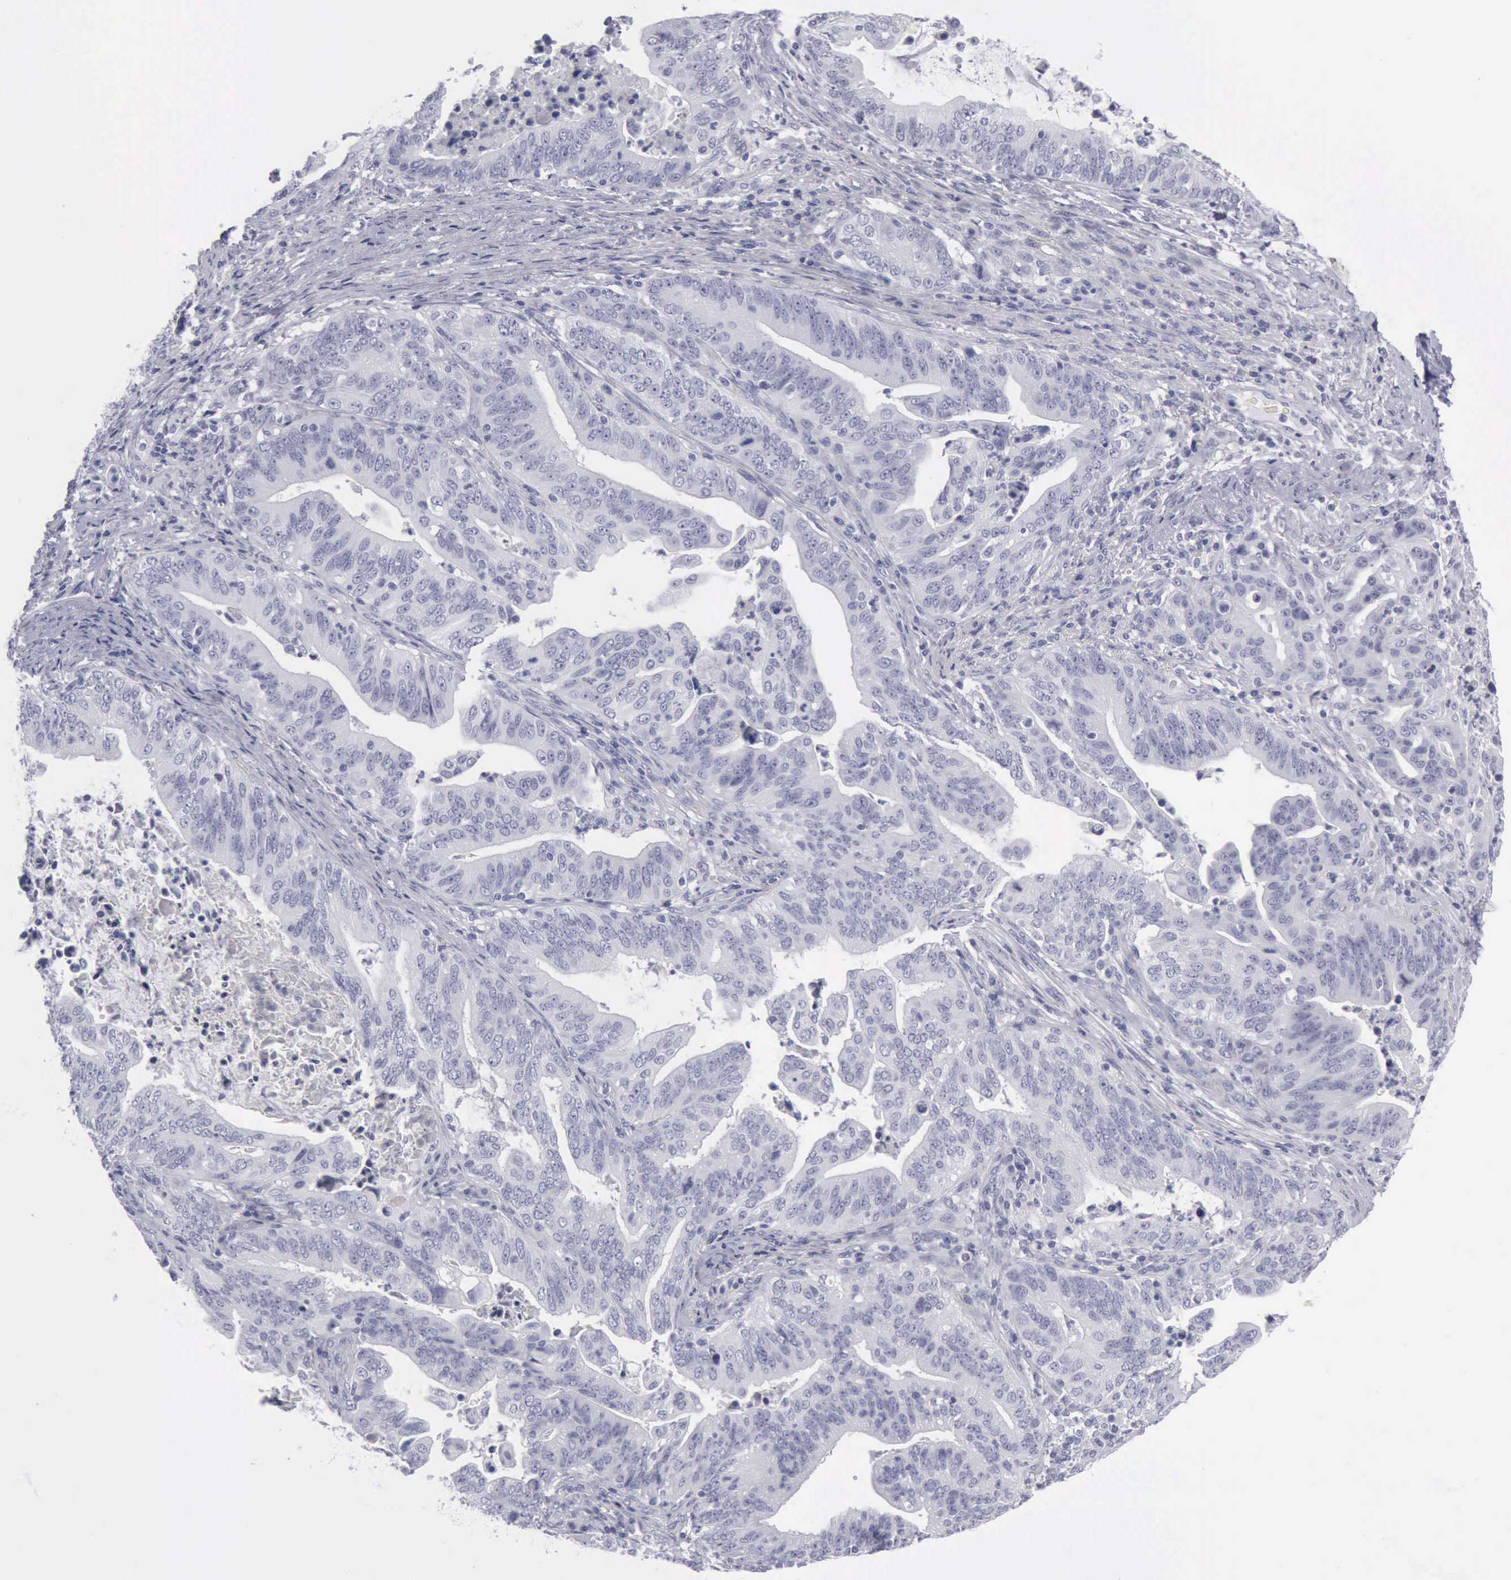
{"staining": {"intensity": "negative", "quantity": "none", "location": "none"}, "tissue": "stomach cancer", "cell_type": "Tumor cells", "image_type": "cancer", "snomed": [{"axis": "morphology", "description": "Adenocarcinoma, NOS"}, {"axis": "topography", "description": "Stomach, upper"}], "caption": "IHC of human stomach cancer (adenocarcinoma) reveals no expression in tumor cells.", "gene": "KRT13", "patient": {"sex": "female", "age": 50}}